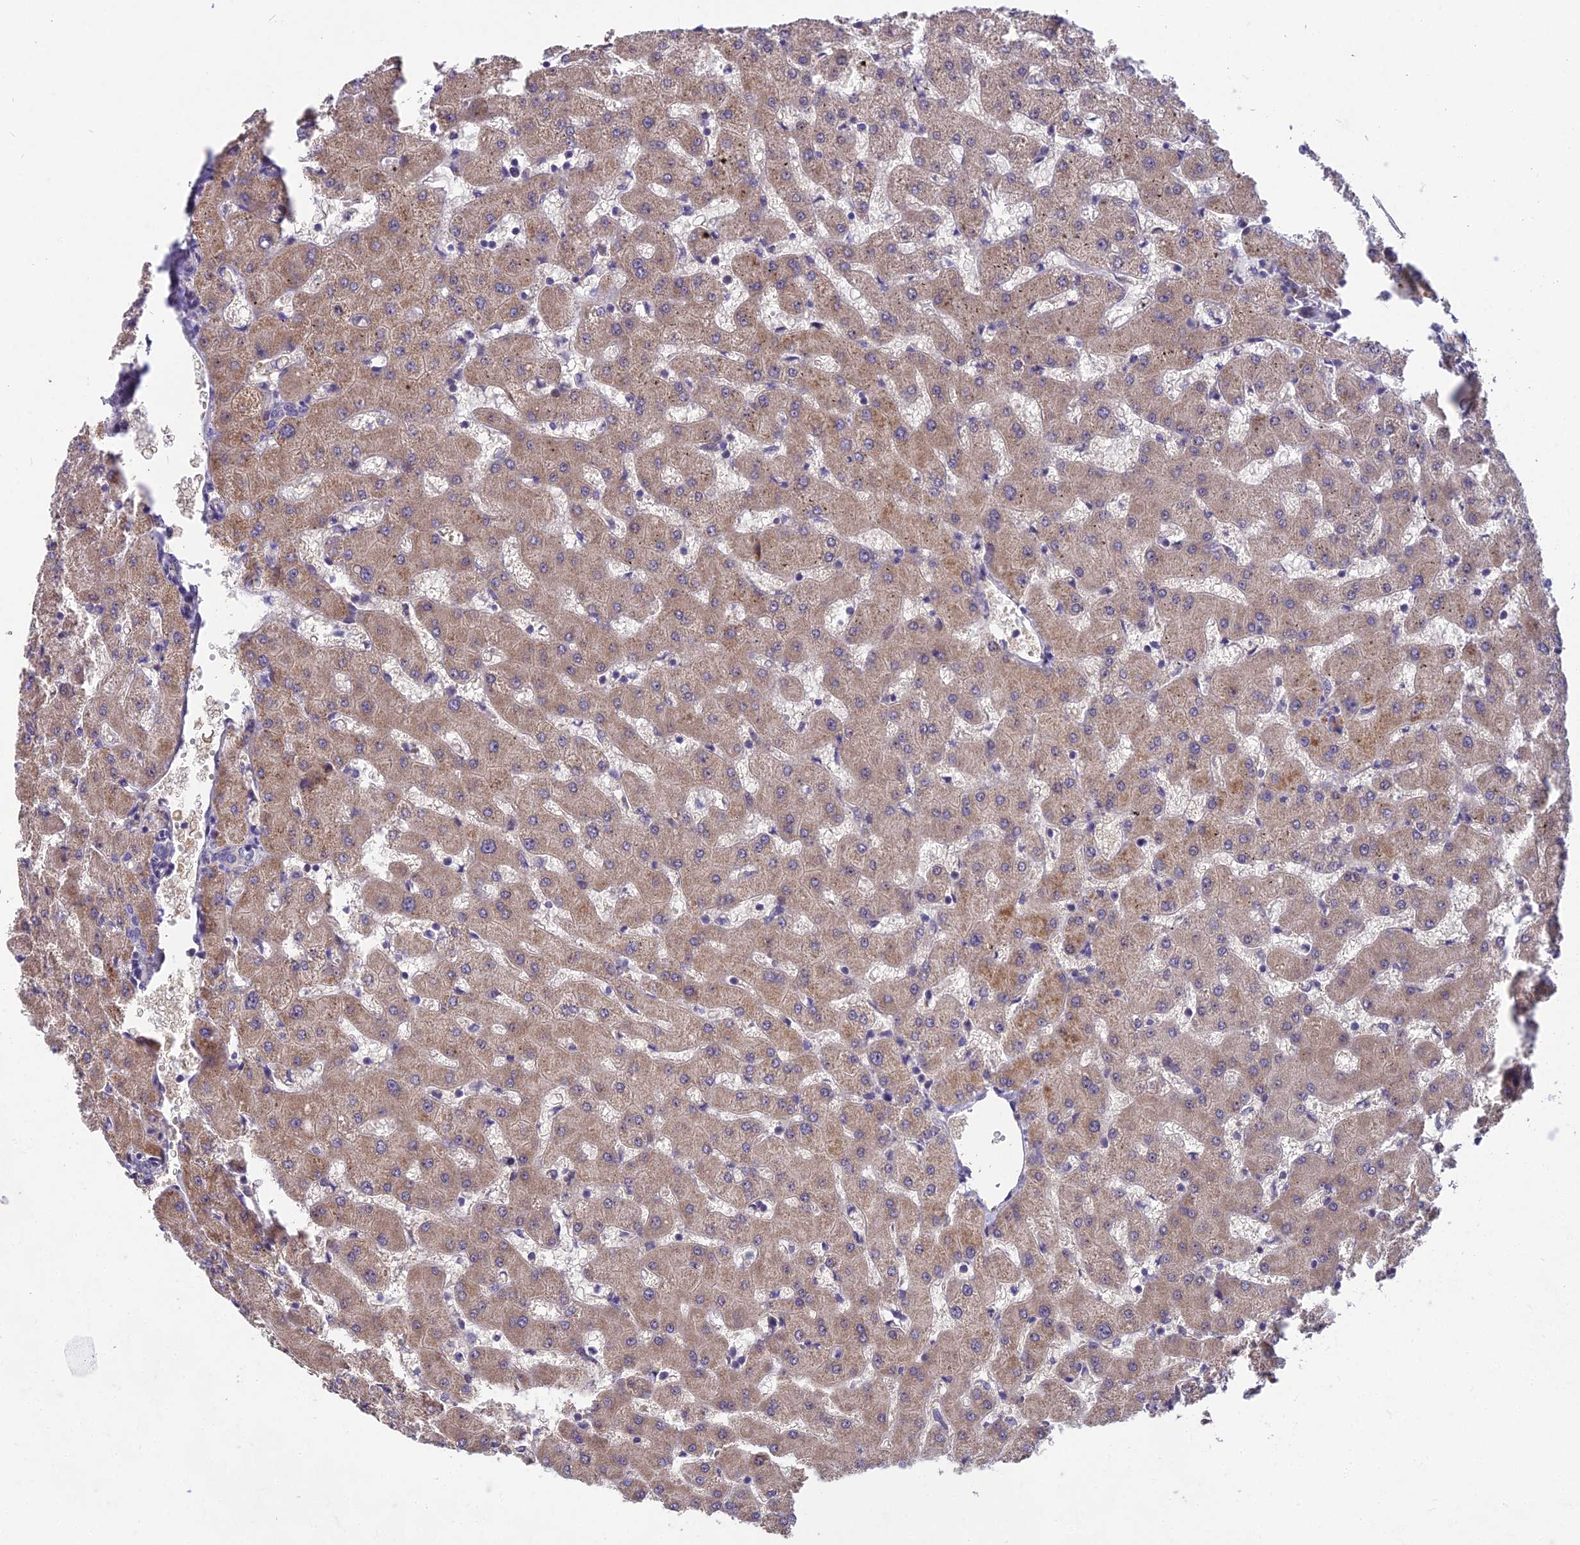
{"staining": {"intensity": "negative", "quantity": "none", "location": "none"}, "tissue": "liver", "cell_type": "Cholangiocytes", "image_type": "normal", "snomed": [{"axis": "morphology", "description": "Normal tissue, NOS"}, {"axis": "topography", "description": "Liver"}], "caption": "Immunohistochemistry (IHC) of normal human liver demonstrates no positivity in cholangiocytes.", "gene": "ZNF333", "patient": {"sex": "female", "age": 63}}